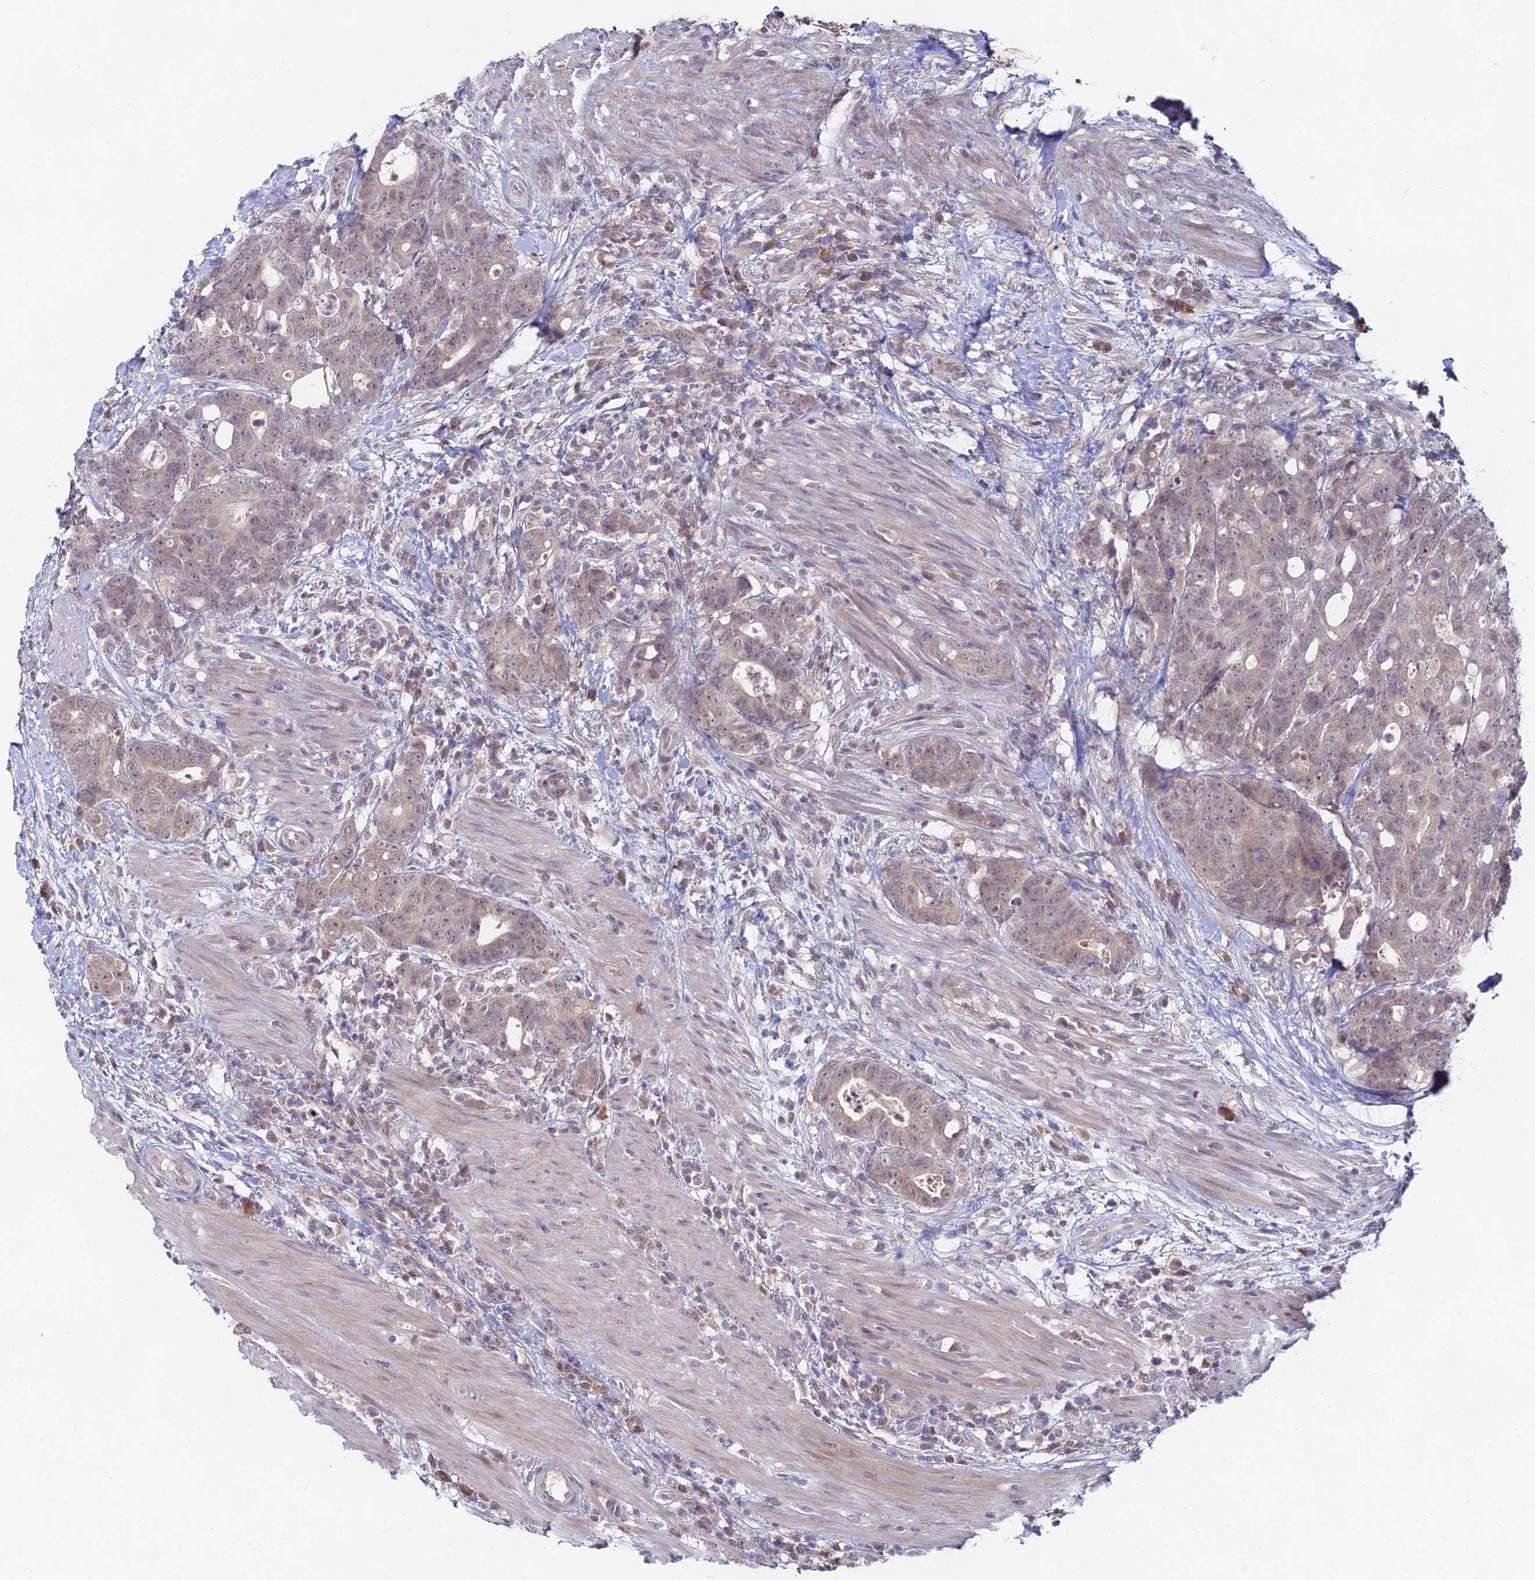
{"staining": {"intensity": "weak", "quantity": "25%-75%", "location": "nuclear"}, "tissue": "colorectal cancer", "cell_type": "Tumor cells", "image_type": "cancer", "snomed": [{"axis": "morphology", "description": "Adenocarcinoma, NOS"}, {"axis": "topography", "description": "Colon"}], "caption": "Colorectal cancer tissue shows weak nuclear positivity in about 25%-75% of tumor cells", "gene": "WDR43", "patient": {"sex": "female", "age": 82}}